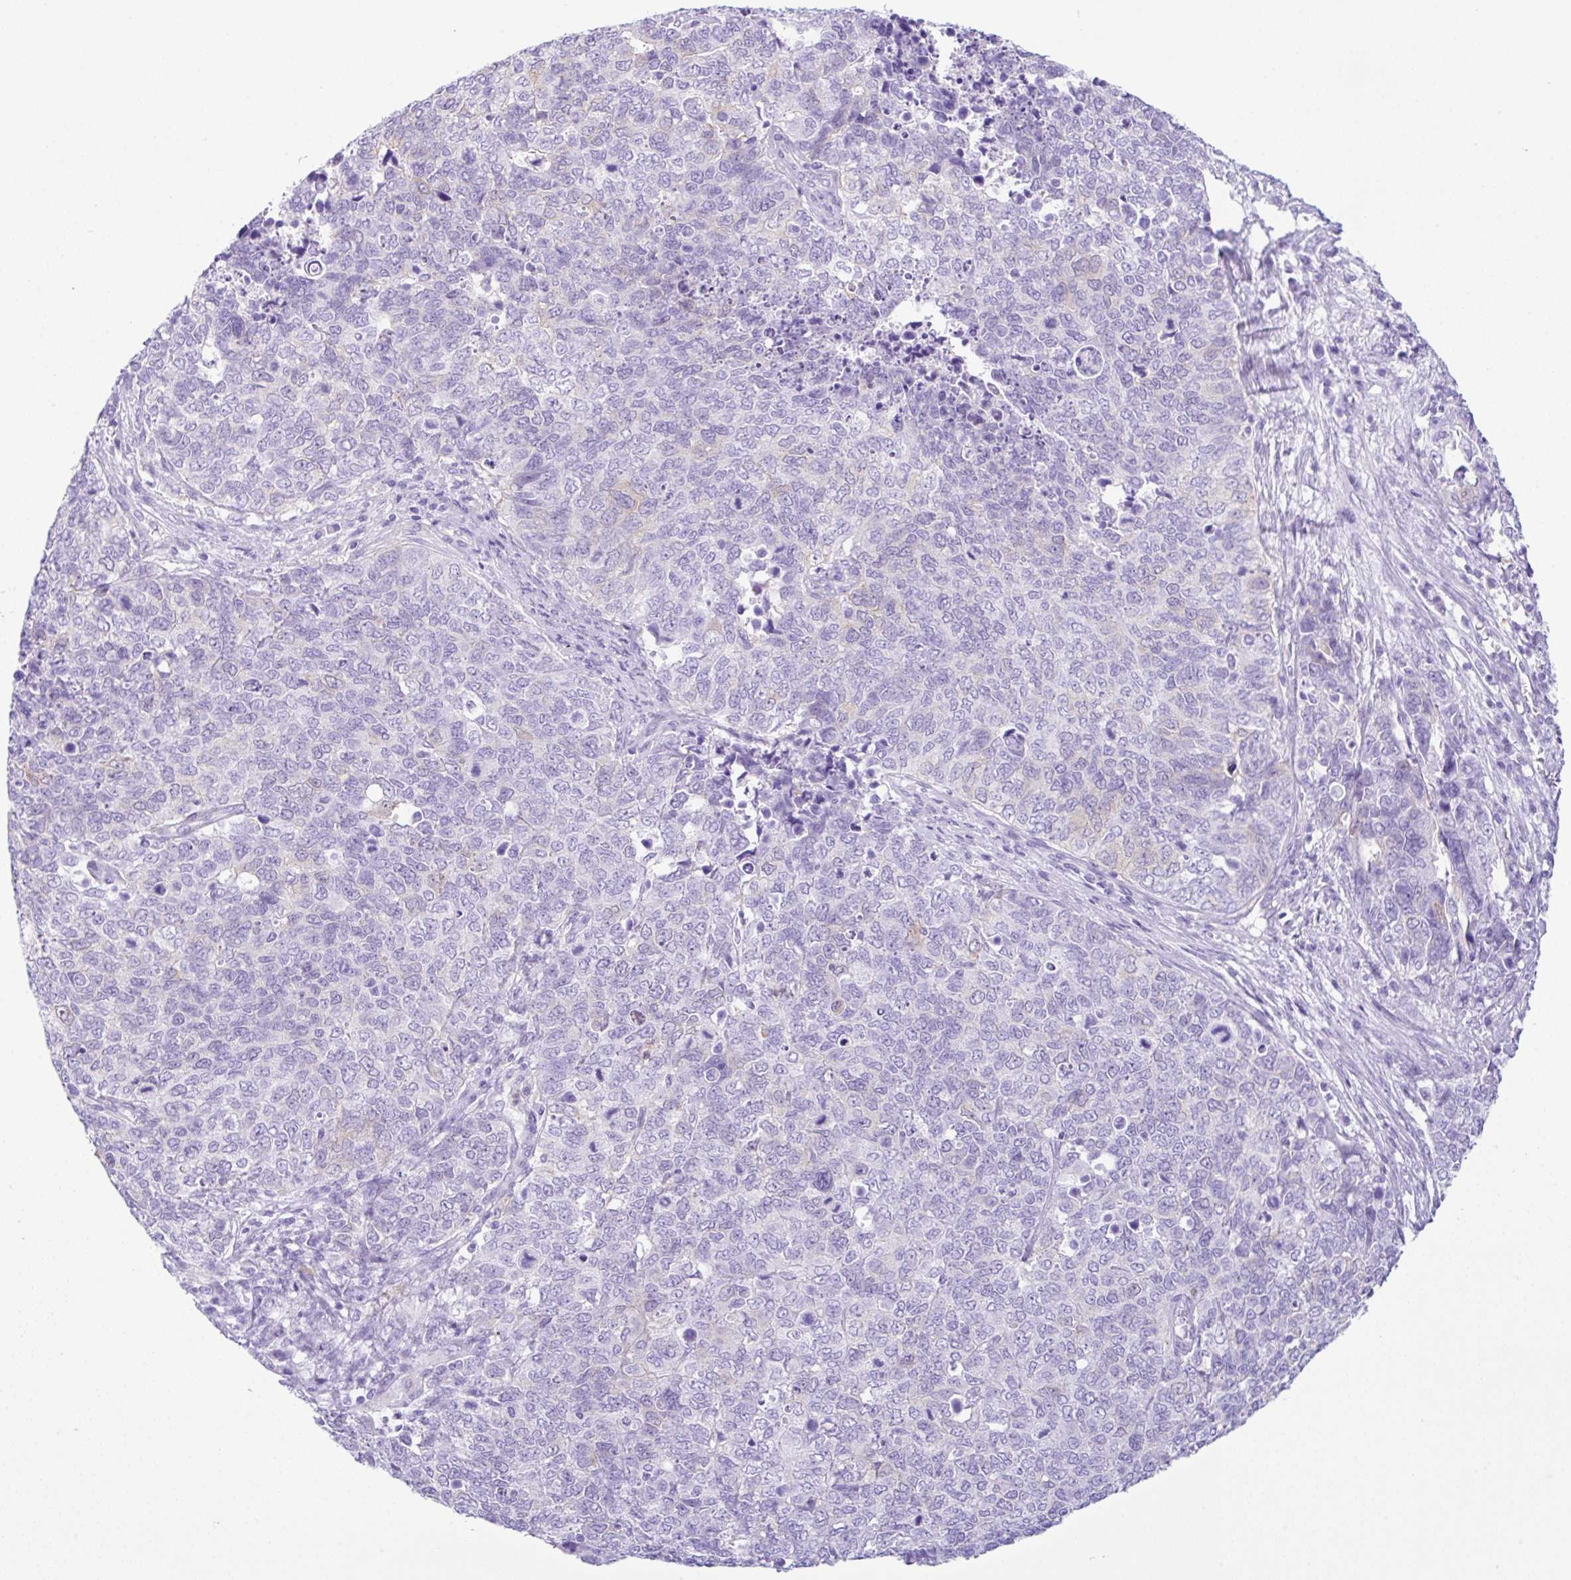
{"staining": {"intensity": "negative", "quantity": "none", "location": "none"}, "tissue": "cervical cancer", "cell_type": "Tumor cells", "image_type": "cancer", "snomed": [{"axis": "morphology", "description": "Adenocarcinoma, NOS"}, {"axis": "topography", "description": "Cervix"}], "caption": "Tumor cells are negative for brown protein staining in cervical cancer (adenocarcinoma). Brightfield microscopy of immunohistochemistry stained with DAB (brown) and hematoxylin (blue), captured at high magnification.", "gene": "RRM2", "patient": {"sex": "female", "age": 63}}